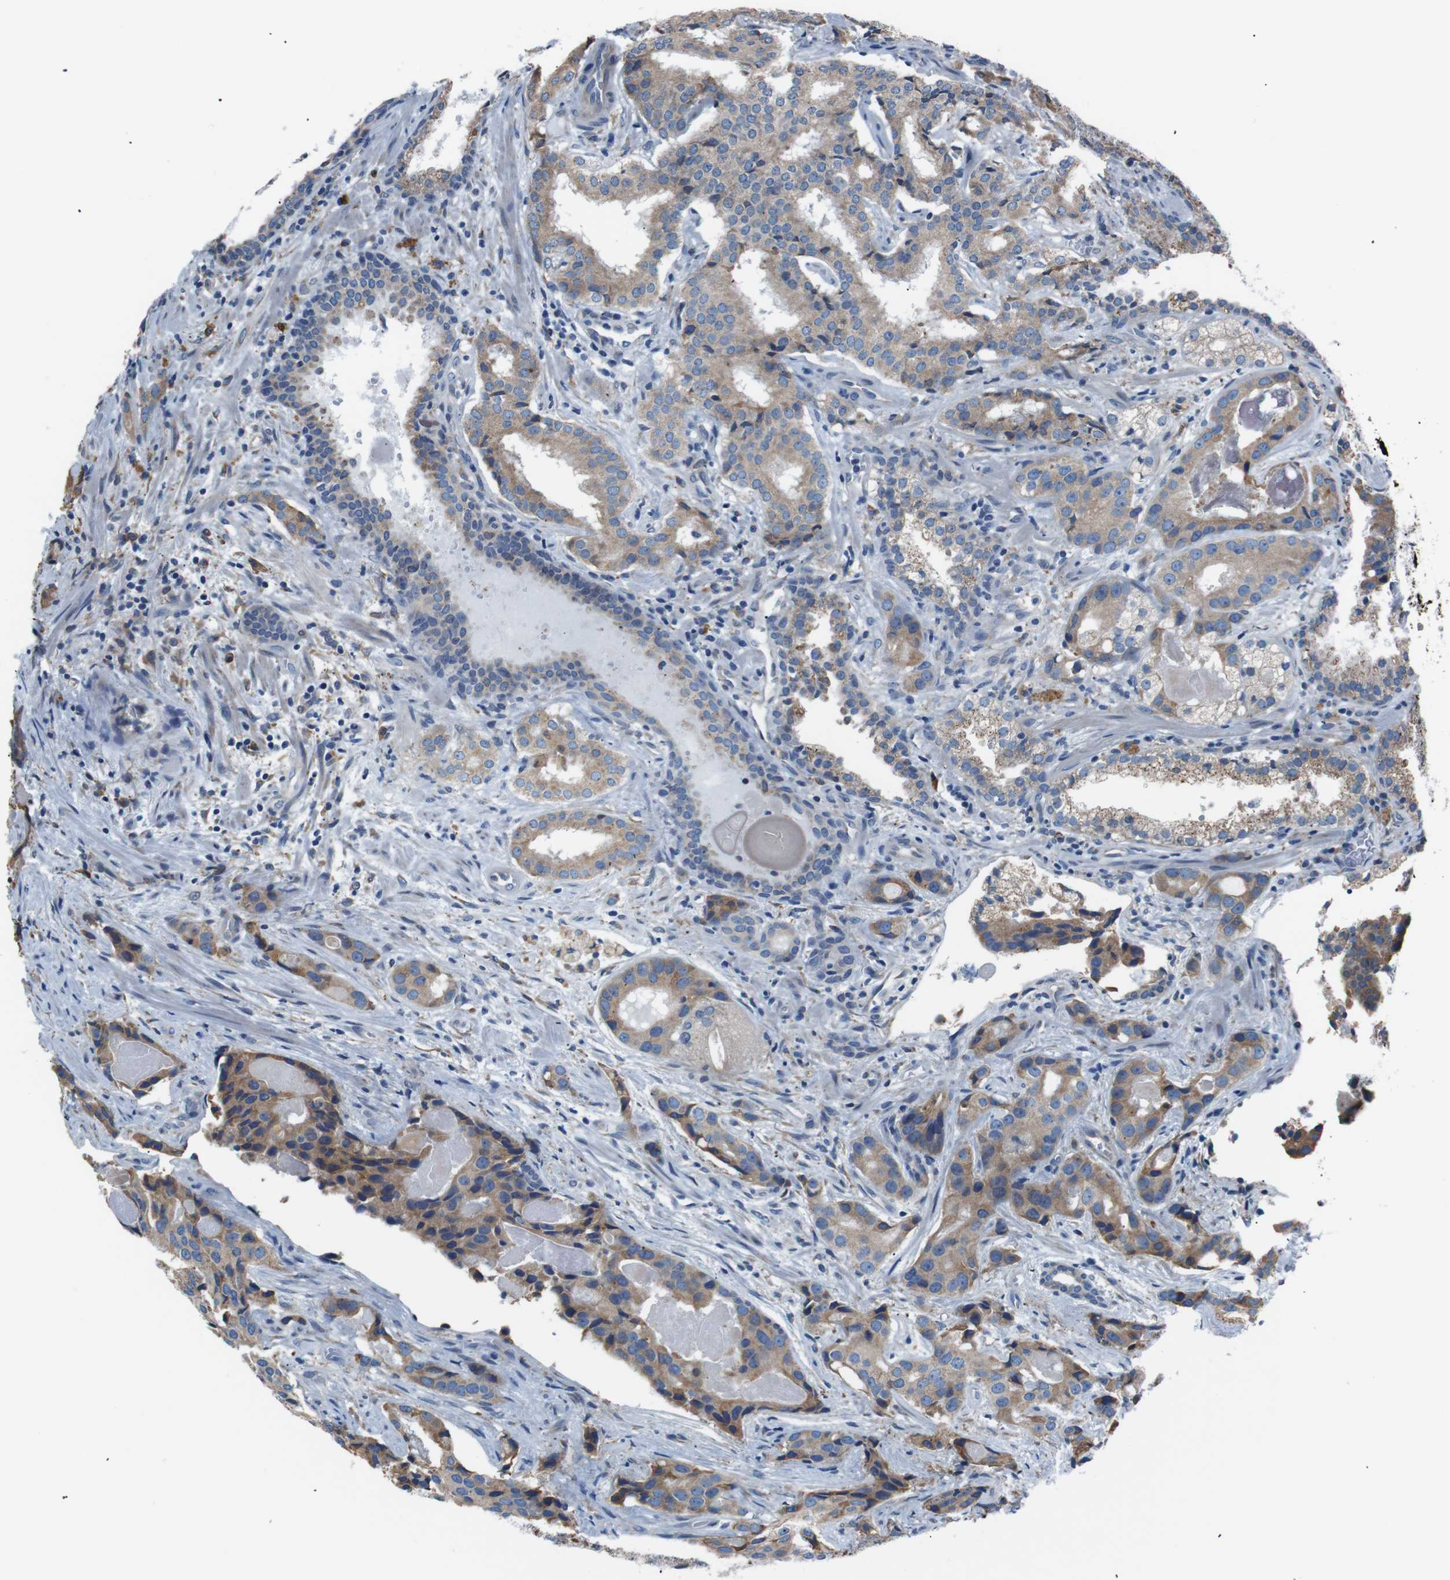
{"staining": {"intensity": "moderate", "quantity": ">75%", "location": "cytoplasmic/membranous"}, "tissue": "prostate cancer", "cell_type": "Tumor cells", "image_type": "cancer", "snomed": [{"axis": "morphology", "description": "Adenocarcinoma, High grade"}, {"axis": "topography", "description": "Prostate"}], "caption": "Immunohistochemistry image of prostate high-grade adenocarcinoma stained for a protein (brown), which shows medium levels of moderate cytoplasmic/membranous expression in approximately >75% of tumor cells.", "gene": "SIGMAR1", "patient": {"sex": "male", "age": 58}}